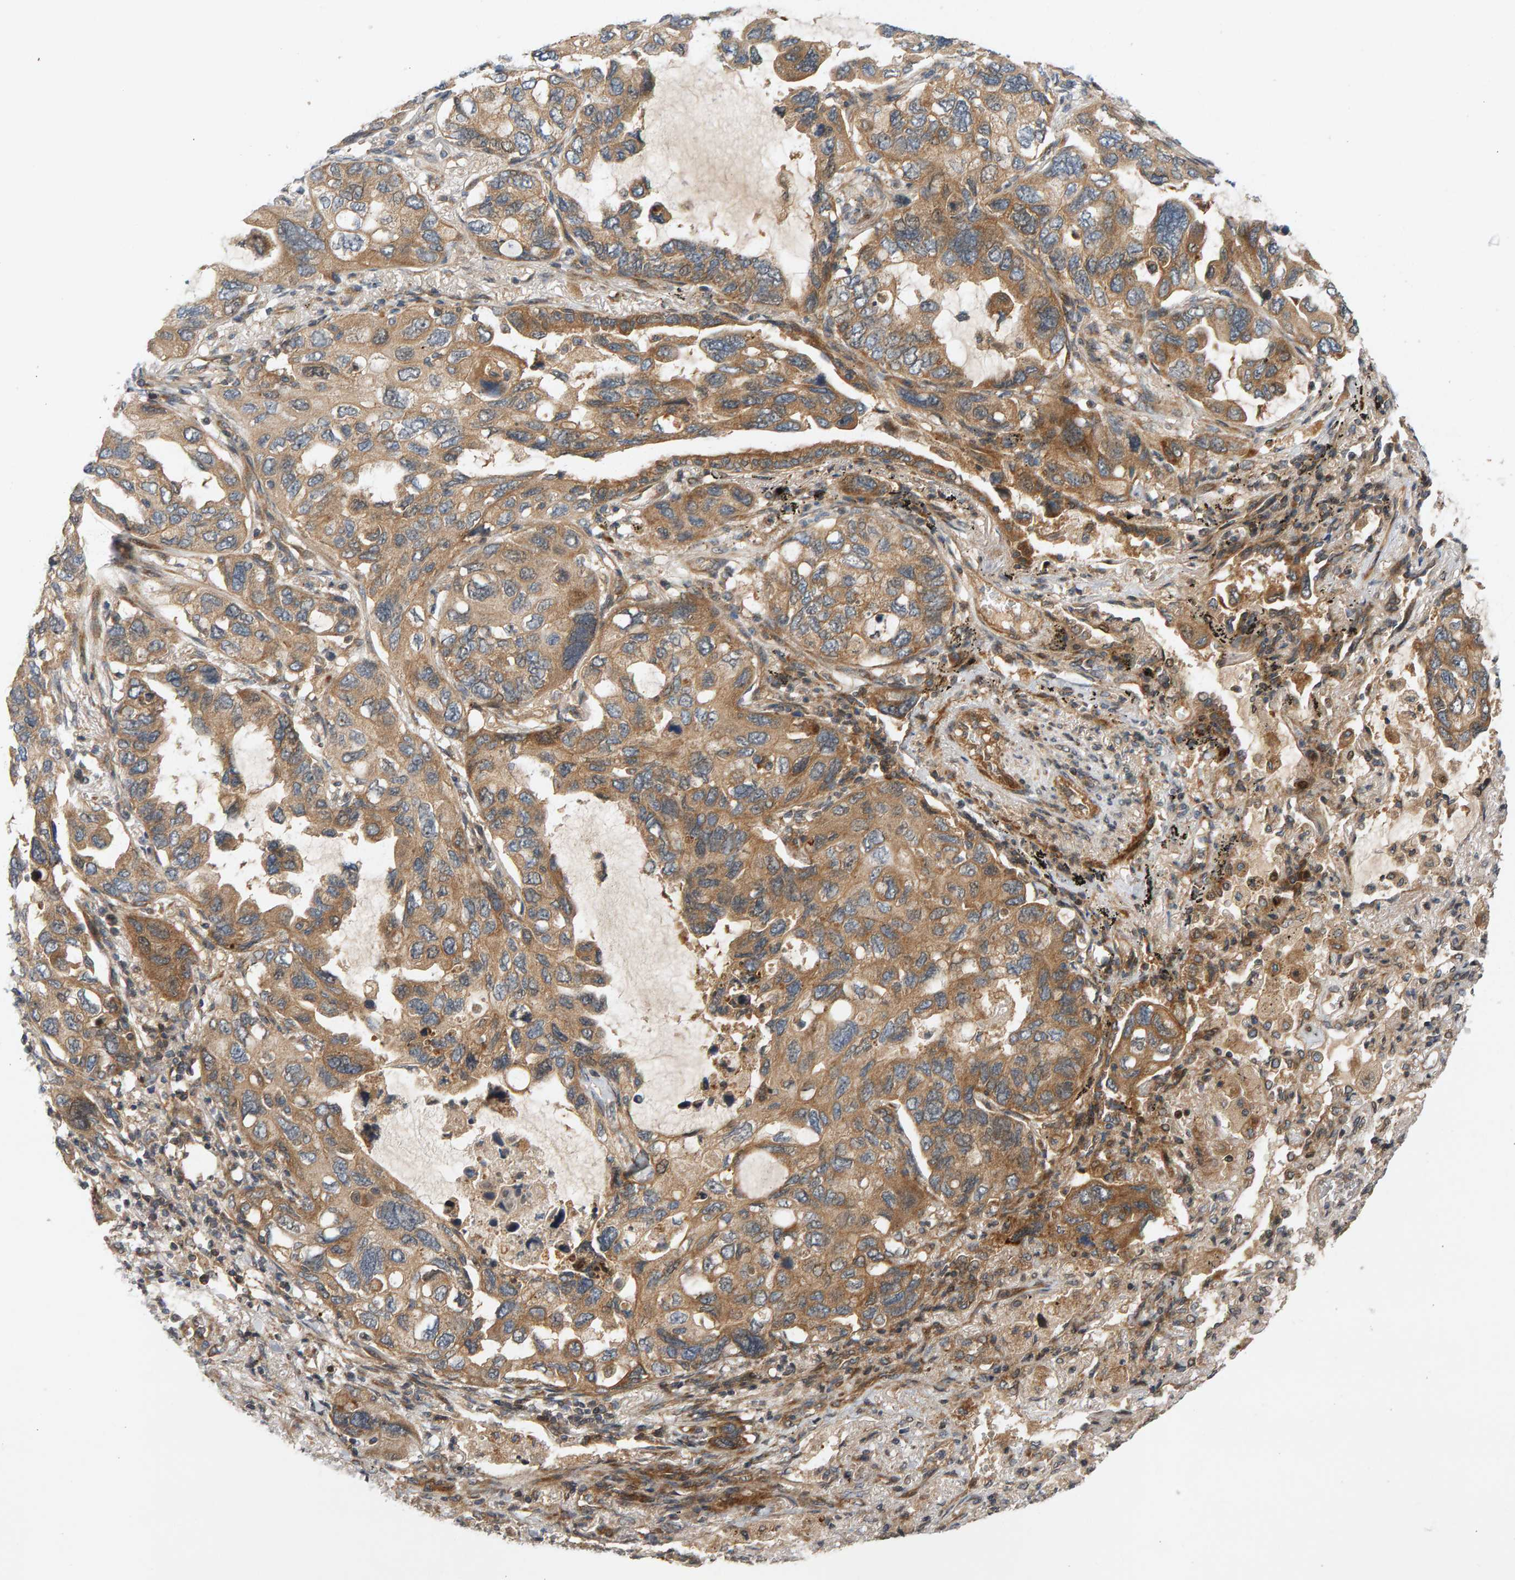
{"staining": {"intensity": "moderate", "quantity": ">75%", "location": "cytoplasmic/membranous"}, "tissue": "lung cancer", "cell_type": "Tumor cells", "image_type": "cancer", "snomed": [{"axis": "morphology", "description": "Squamous cell carcinoma, NOS"}, {"axis": "topography", "description": "Lung"}], "caption": "This histopathology image shows IHC staining of lung cancer, with medium moderate cytoplasmic/membranous expression in about >75% of tumor cells.", "gene": "BAHCC1", "patient": {"sex": "female", "age": 73}}